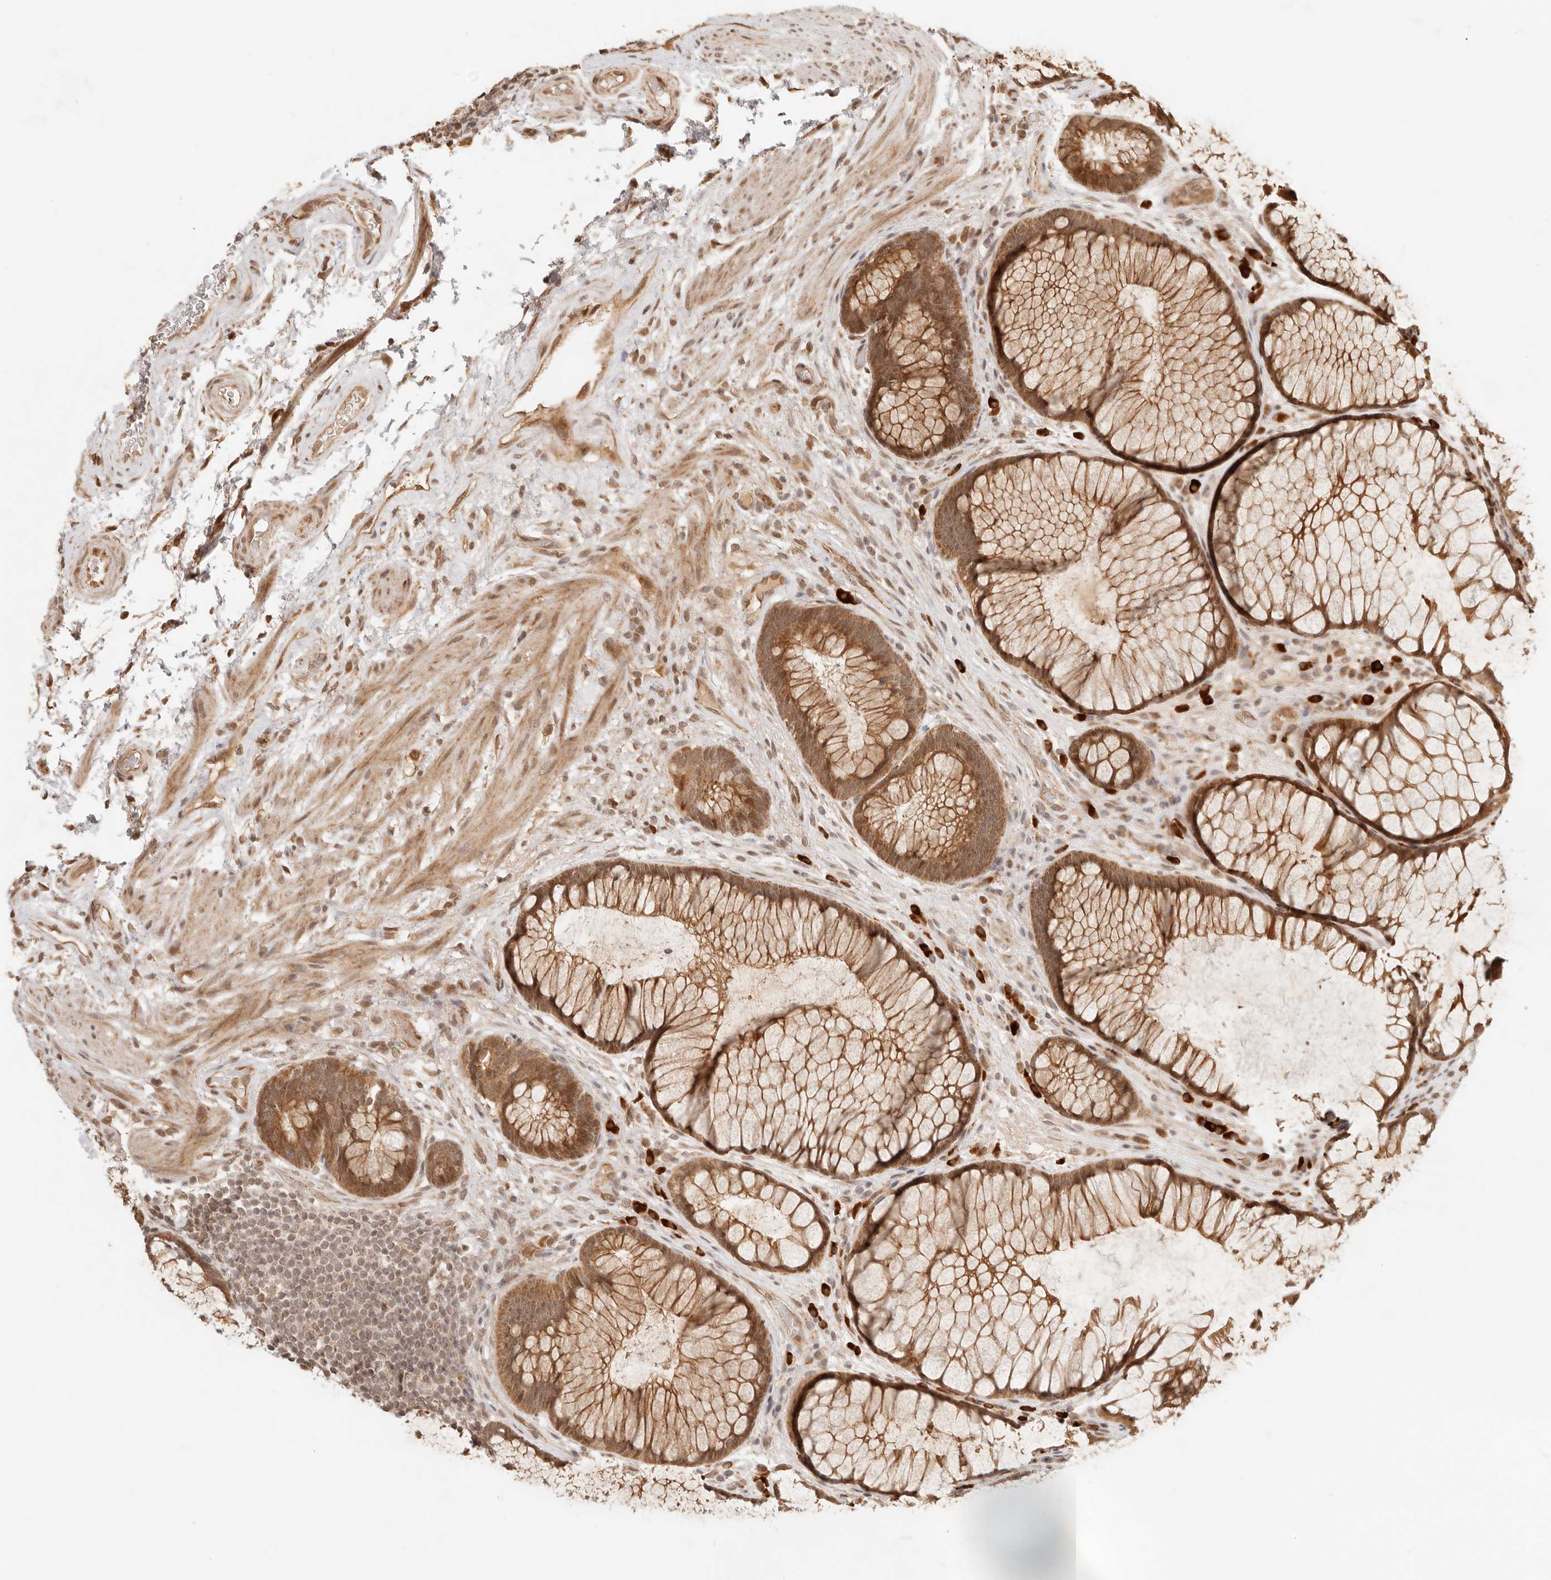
{"staining": {"intensity": "moderate", "quantity": ">75%", "location": "cytoplasmic/membranous"}, "tissue": "rectum", "cell_type": "Glandular cells", "image_type": "normal", "snomed": [{"axis": "morphology", "description": "Normal tissue, NOS"}, {"axis": "topography", "description": "Rectum"}], "caption": "An IHC image of normal tissue is shown. Protein staining in brown labels moderate cytoplasmic/membranous positivity in rectum within glandular cells.", "gene": "BAALC", "patient": {"sex": "male", "age": 51}}